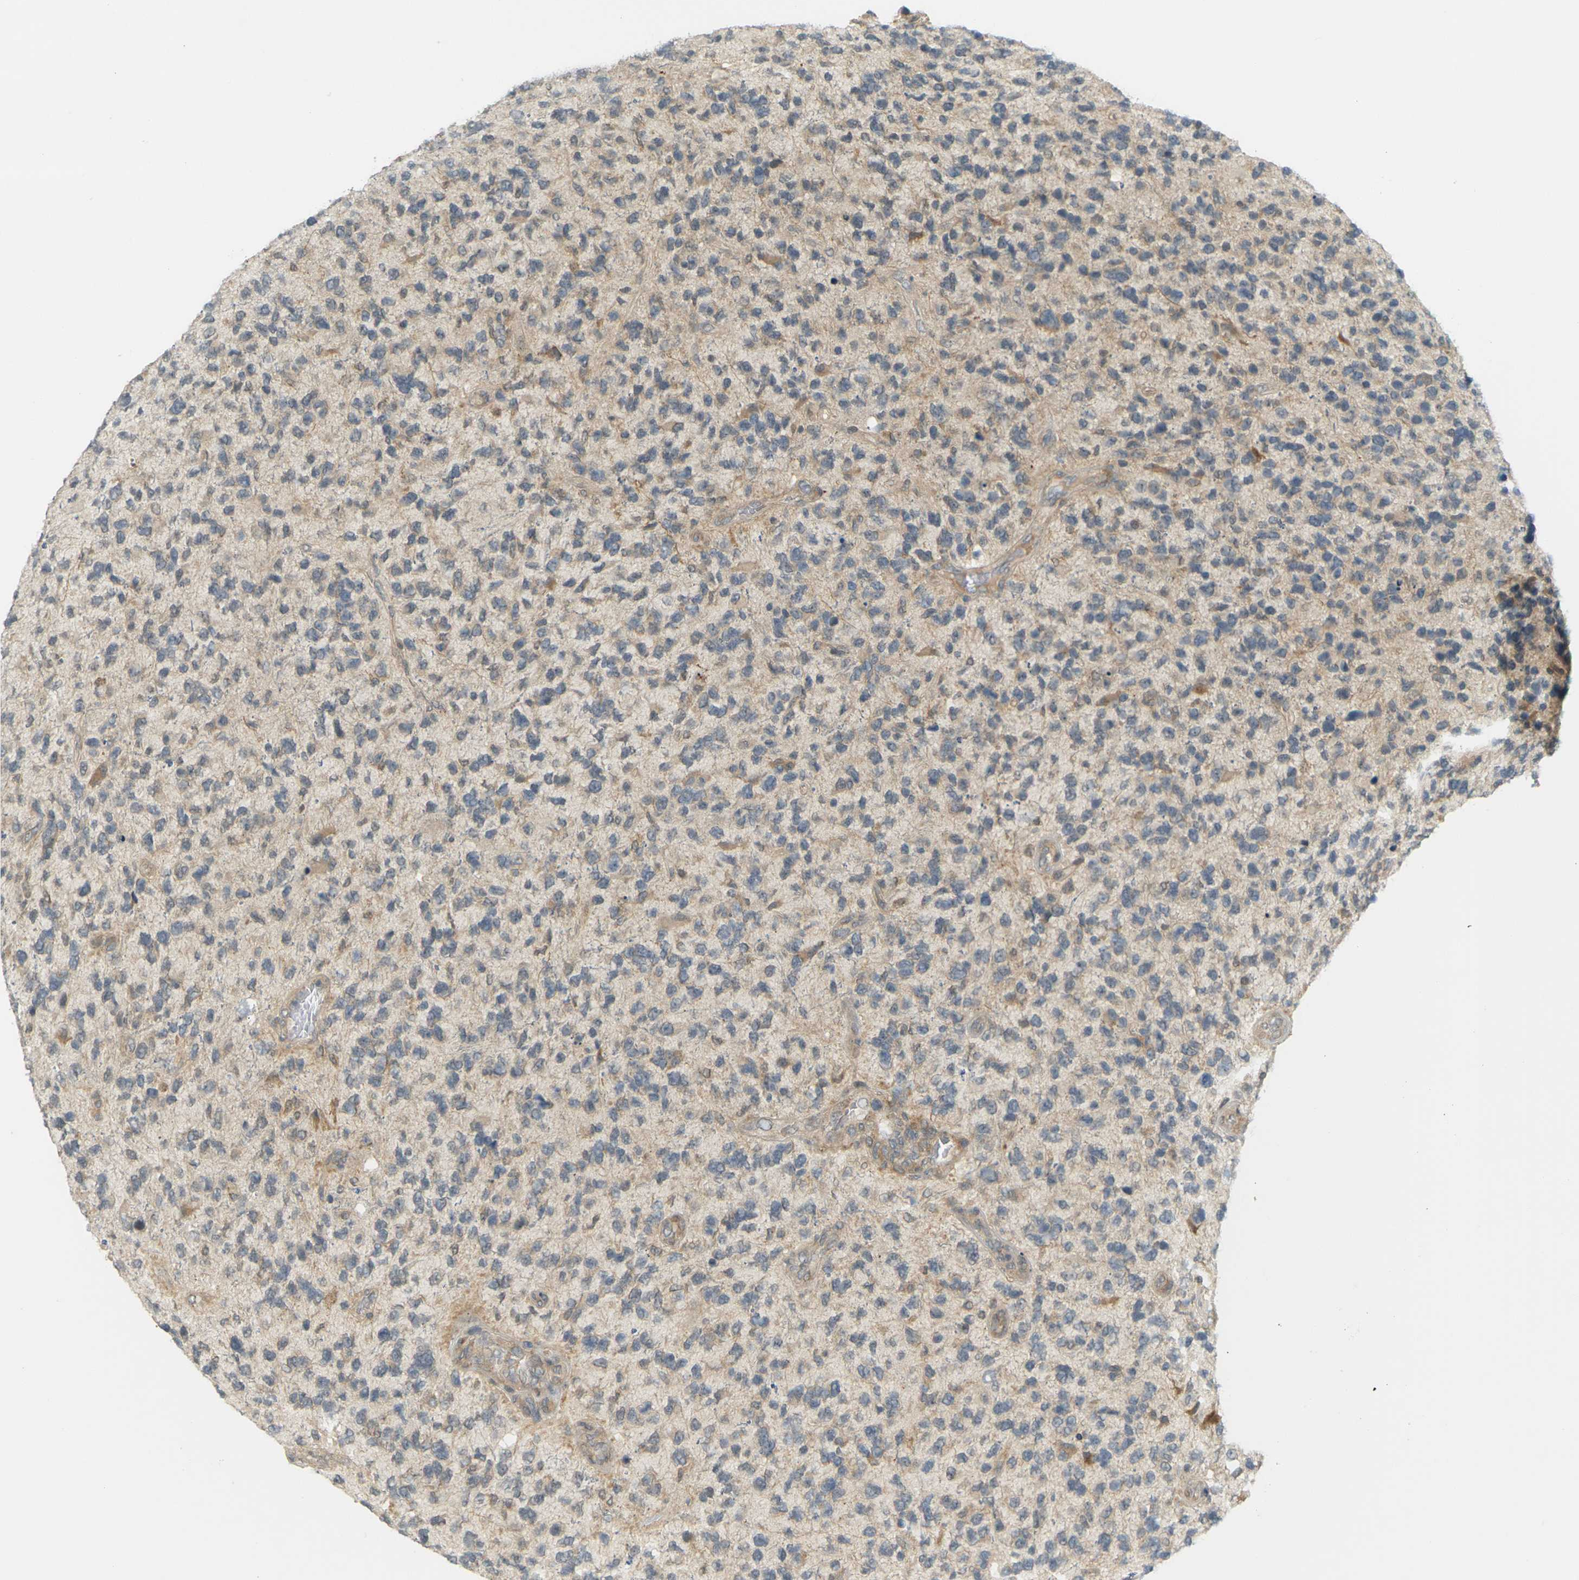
{"staining": {"intensity": "negative", "quantity": "none", "location": "none"}, "tissue": "glioma", "cell_type": "Tumor cells", "image_type": "cancer", "snomed": [{"axis": "morphology", "description": "Glioma, malignant, High grade"}, {"axis": "topography", "description": "Brain"}], "caption": "Tumor cells are negative for brown protein staining in glioma.", "gene": "SOCS6", "patient": {"sex": "female", "age": 58}}